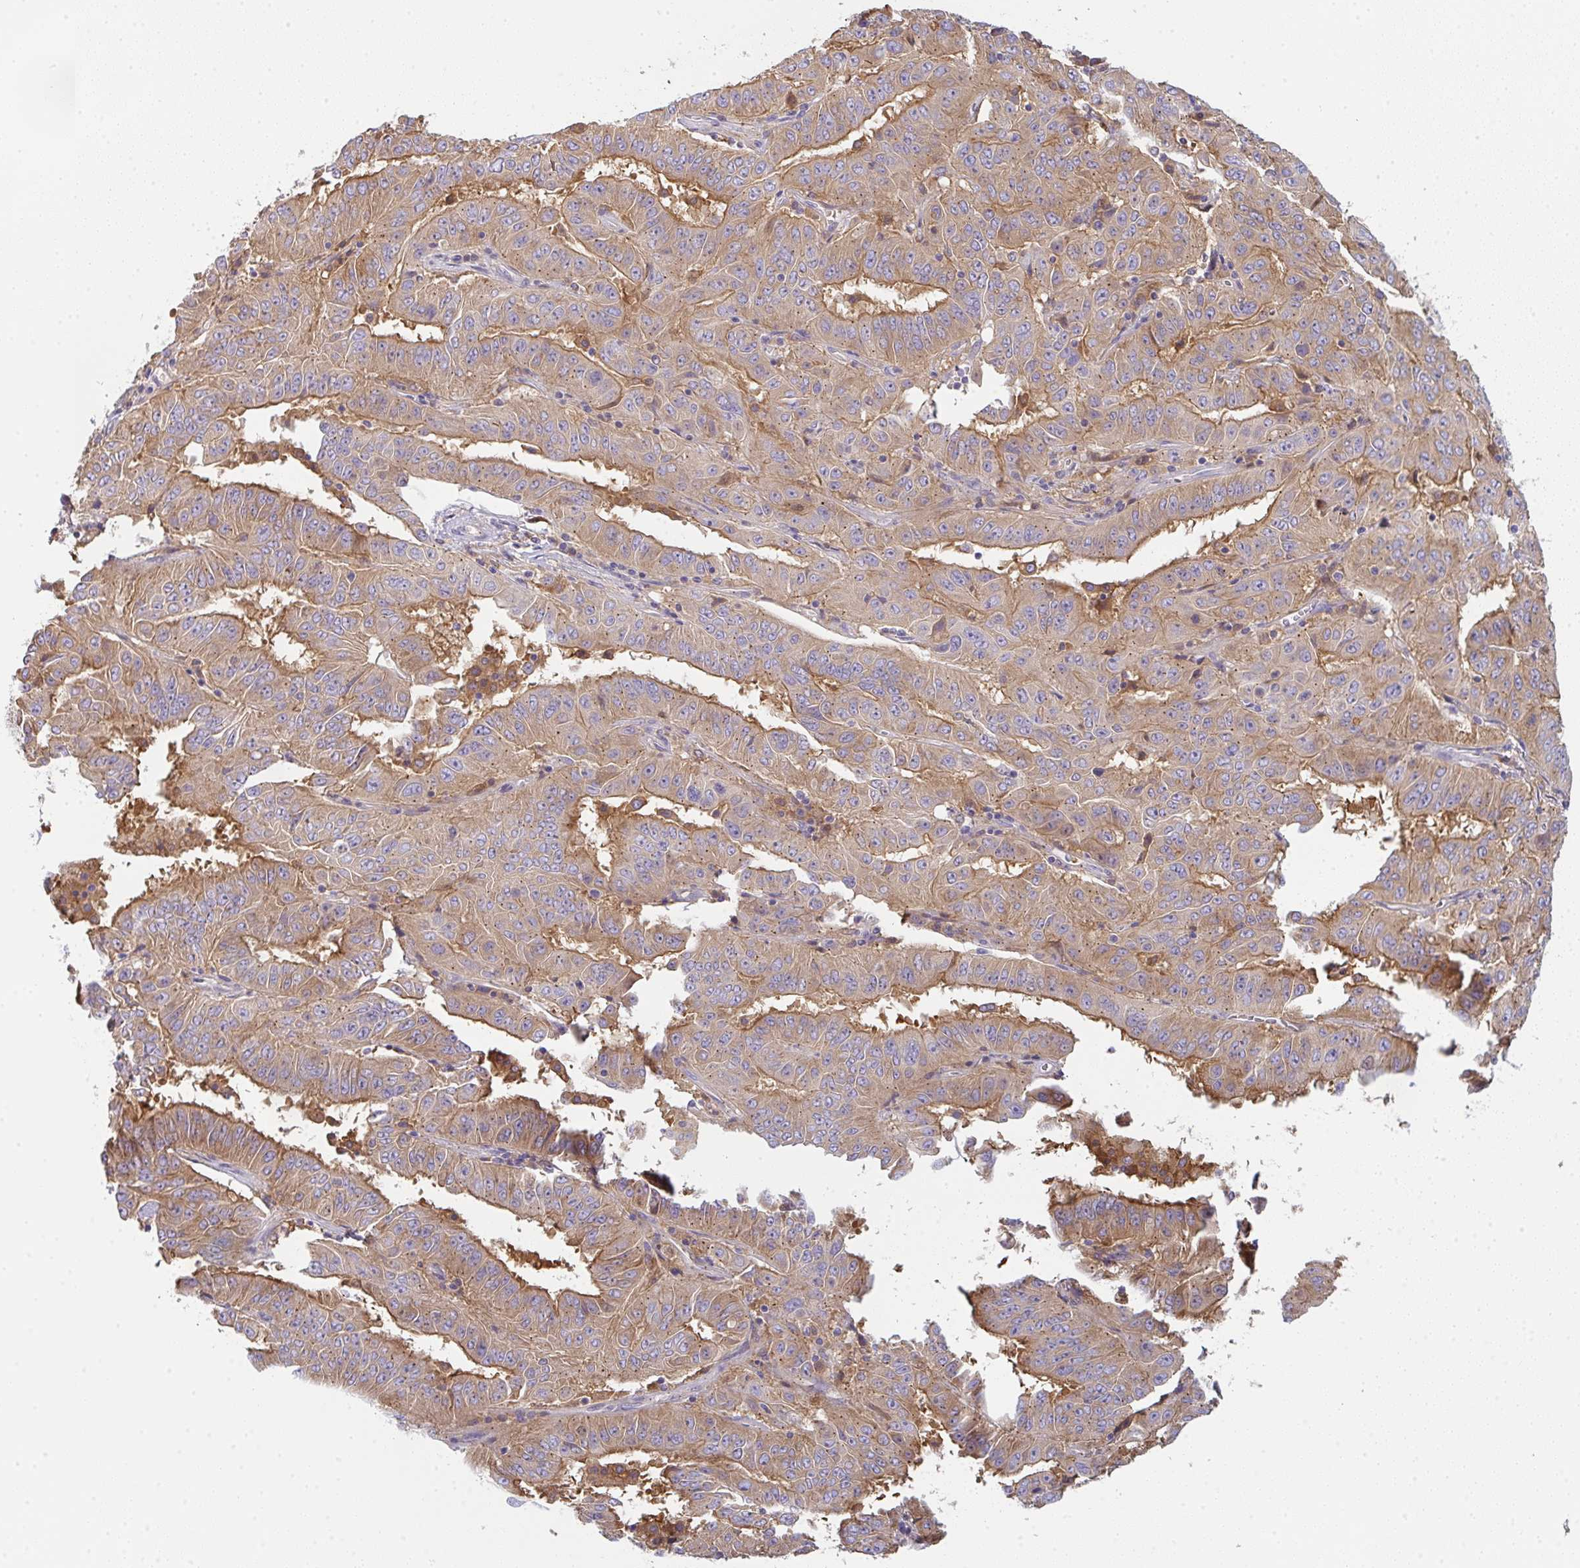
{"staining": {"intensity": "moderate", "quantity": ">75%", "location": "cytoplasmic/membranous"}, "tissue": "pancreatic cancer", "cell_type": "Tumor cells", "image_type": "cancer", "snomed": [{"axis": "morphology", "description": "Adenocarcinoma, NOS"}, {"axis": "topography", "description": "Pancreas"}], "caption": "The photomicrograph exhibits staining of pancreatic cancer, revealing moderate cytoplasmic/membranous protein positivity (brown color) within tumor cells.", "gene": "SNX5", "patient": {"sex": "male", "age": 63}}